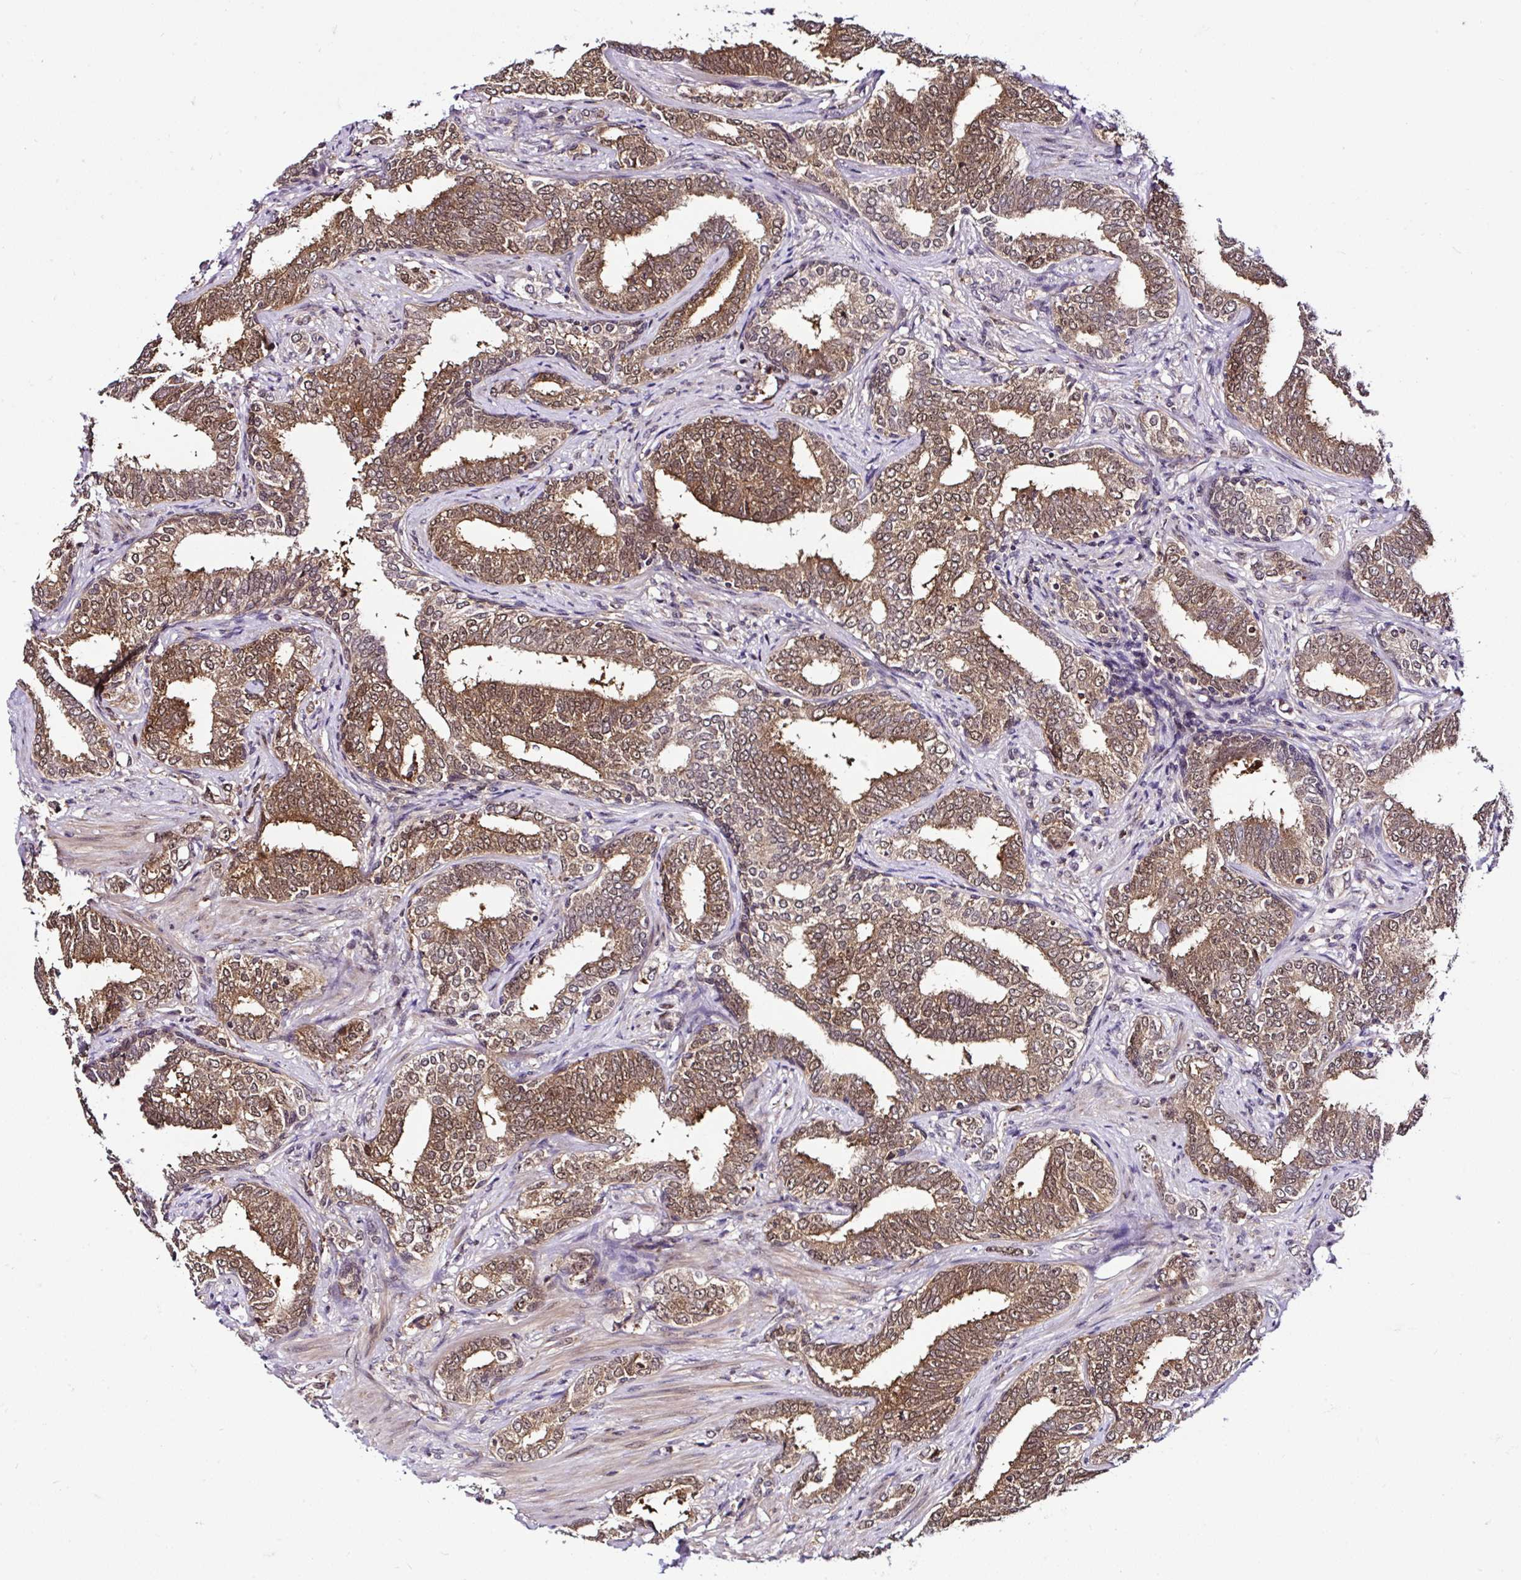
{"staining": {"intensity": "moderate", "quantity": ">75%", "location": "cytoplasmic/membranous,nuclear"}, "tissue": "prostate cancer", "cell_type": "Tumor cells", "image_type": "cancer", "snomed": [{"axis": "morphology", "description": "Adenocarcinoma, High grade"}, {"axis": "topography", "description": "Prostate"}], "caption": "Prostate cancer tissue demonstrates moderate cytoplasmic/membranous and nuclear expression in approximately >75% of tumor cells, visualized by immunohistochemistry.", "gene": "PIN4", "patient": {"sex": "male", "age": 72}}